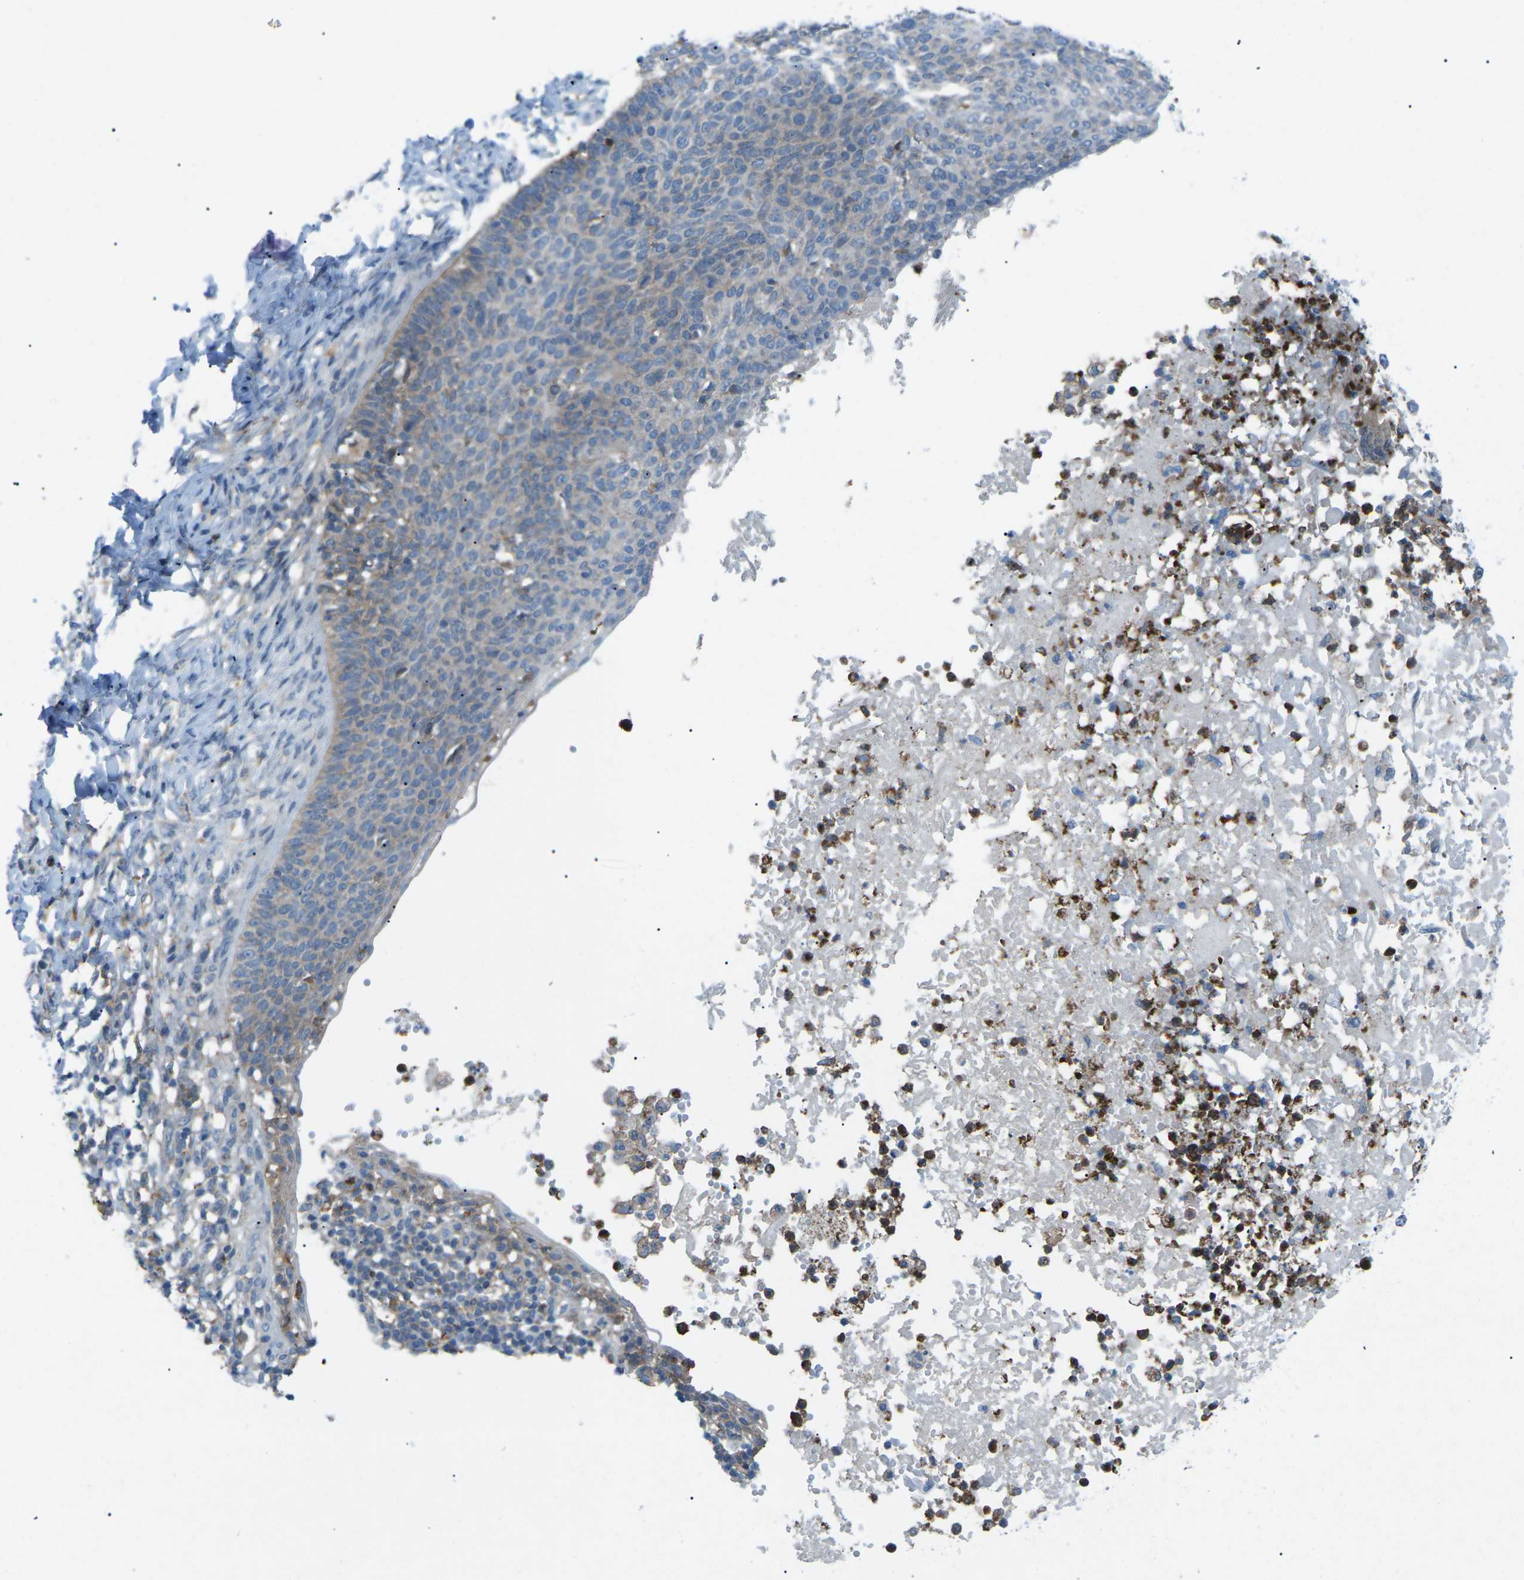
{"staining": {"intensity": "weak", "quantity": "25%-75%", "location": "cytoplasmic/membranous"}, "tissue": "skin cancer", "cell_type": "Tumor cells", "image_type": "cancer", "snomed": [{"axis": "morphology", "description": "Normal tissue, NOS"}, {"axis": "morphology", "description": "Basal cell carcinoma"}, {"axis": "topography", "description": "Skin"}], "caption": "Skin basal cell carcinoma was stained to show a protein in brown. There is low levels of weak cytoplasmic/membranous staining in approximately 25%-75% of tumor cells.", "gene": "STK11", "patient": {"sex": "male", "age": 87}}